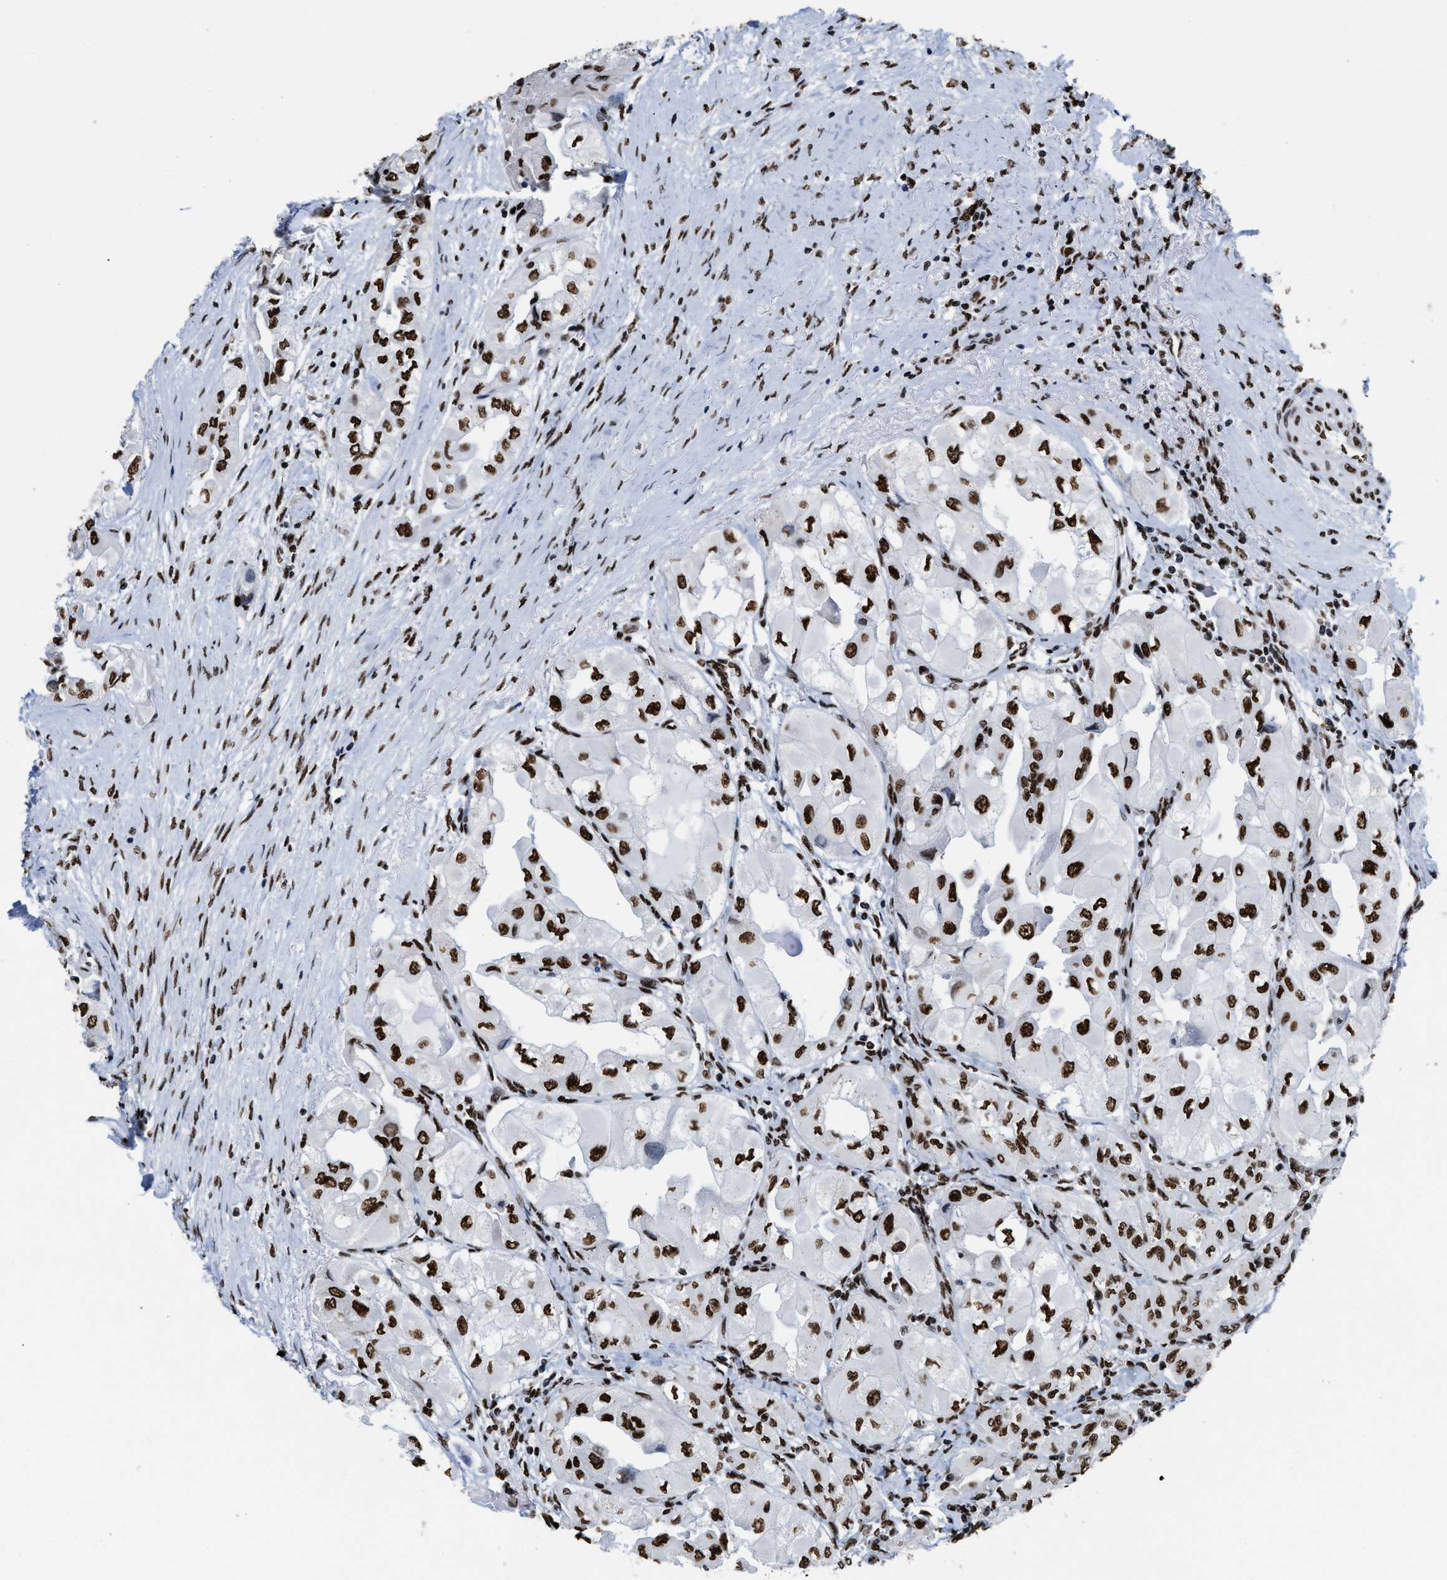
{"staining": {"intensity": "strong", "quantity": ">75%", "location": "nuclear"}, "tissue": "thyroid cancer", "cell_type": "Tumor cells", "image_type": "cancer", "snomed": [{"axis": "morphology", "description": "Papillary adenocarcinoma, NOS"}, {"axis": "topography", "description": "Thyroid gland"}], "caption": "The image reveals staining of papillary adenocarcinoma (thyroid), revealing strong nuclear protein positivity (brown color) within tumor cells. Immunohistochemistry stains the protein in brown and the nuclei are stained blue.", "gene": "SMARCC2", "patient": {"sex": "female", "age": 59}}